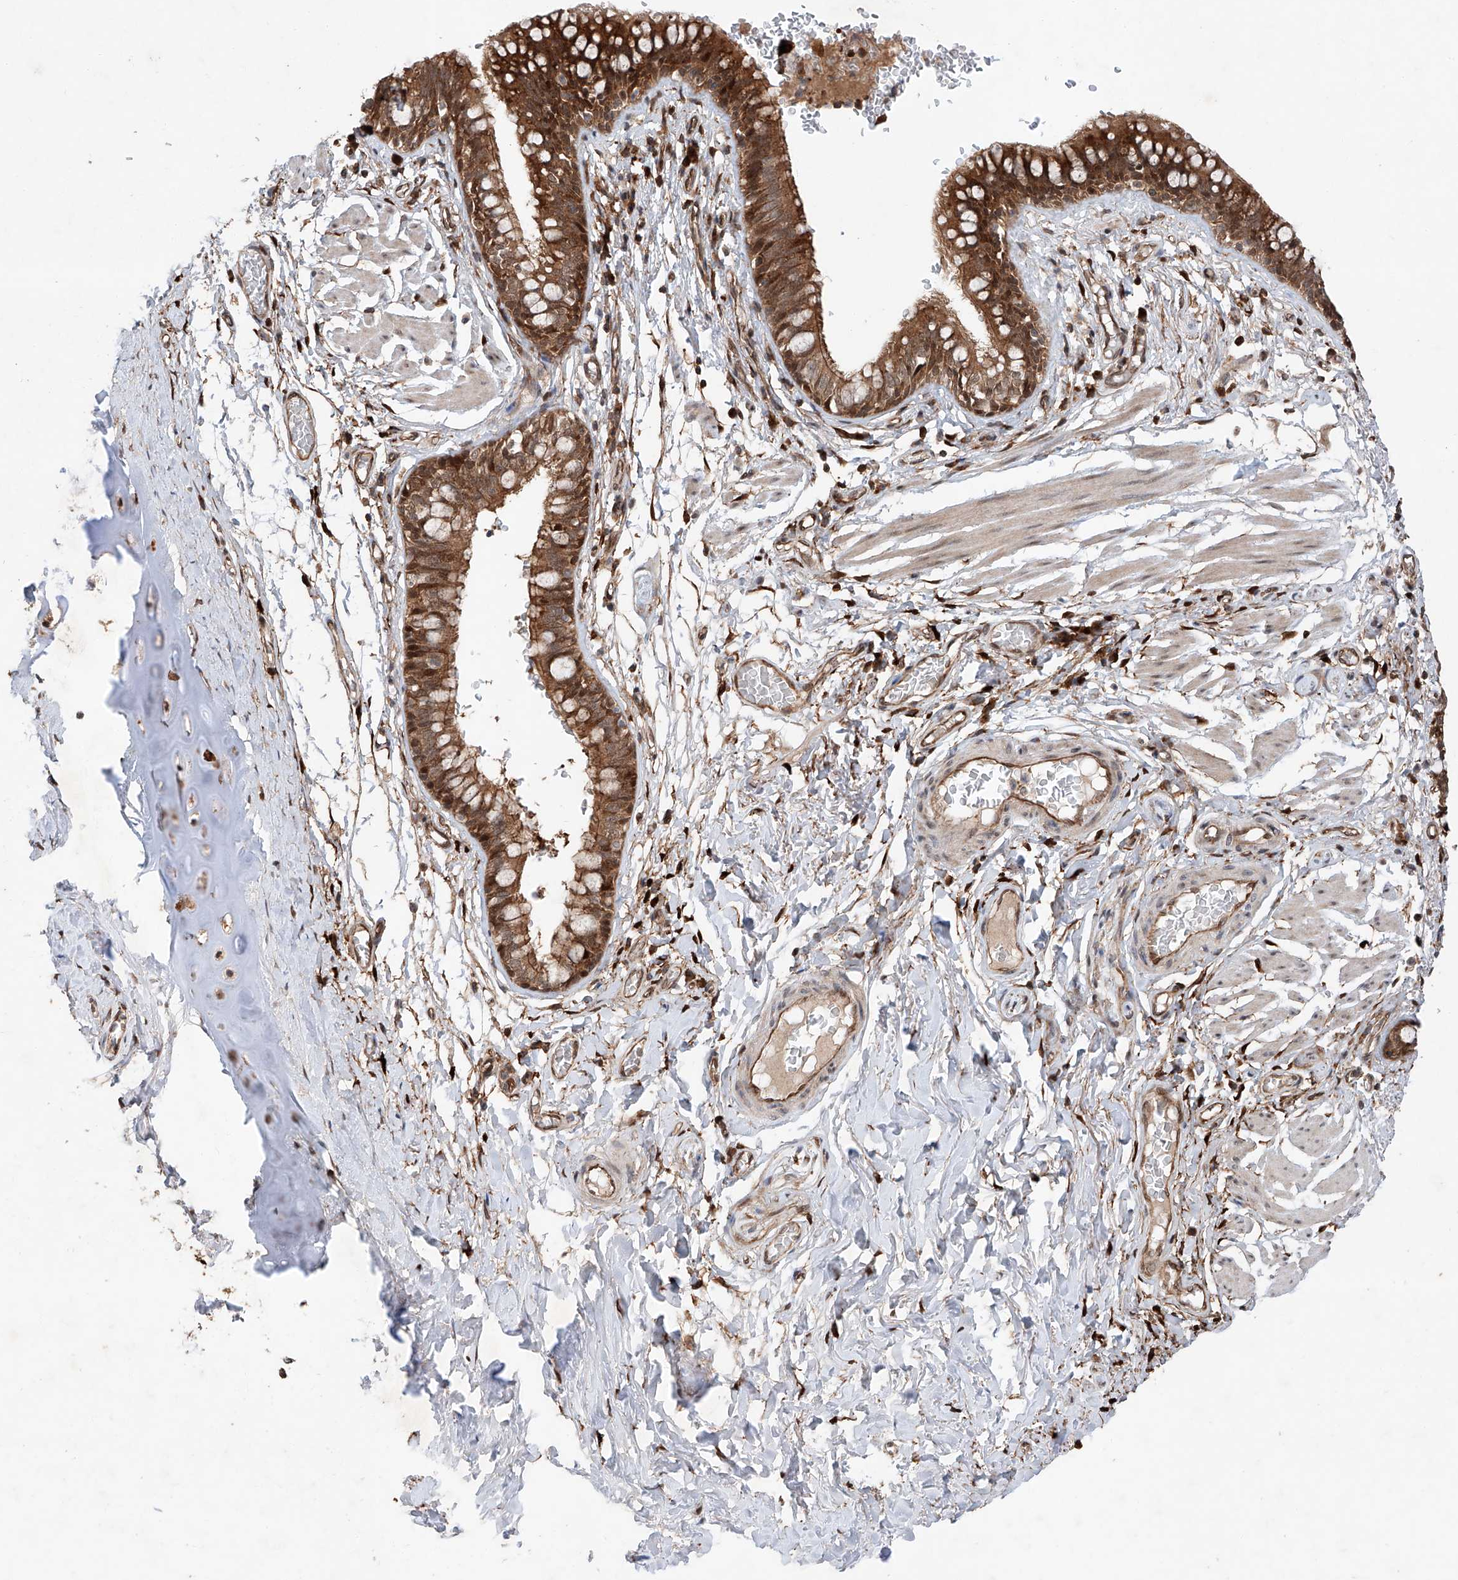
{"staining": {"intensity": "strong", "quantity": ">75%", "location": "cytoplasmic/membranous,nuclear"}, "tissue": "bronchus", "cell_type": "Respiratory epithelial cells", "image_type": "normal", "snomed": [{"axis": "morphology", "description": "Normal tissue, NOS"}, {"axis": "topography", "description": "Cartilage tissue"}, {"axis": "topography", "description": "Bronchus"}], "caption": "Immunohistochemistry (DAB) staining of benign bronchus reveals strong cytoplasmic/membranous,nuclear protein positivity in approximately >75% of respiratory epithelial cells. The staining was performed using DAB (3,3'-diaminobenzidine), with brown indicating positive protein expression. Nuclei are stained blue with hematoxylin.", "gene": "ZFP28", "patient": {"sex": "female", "age": 36}}